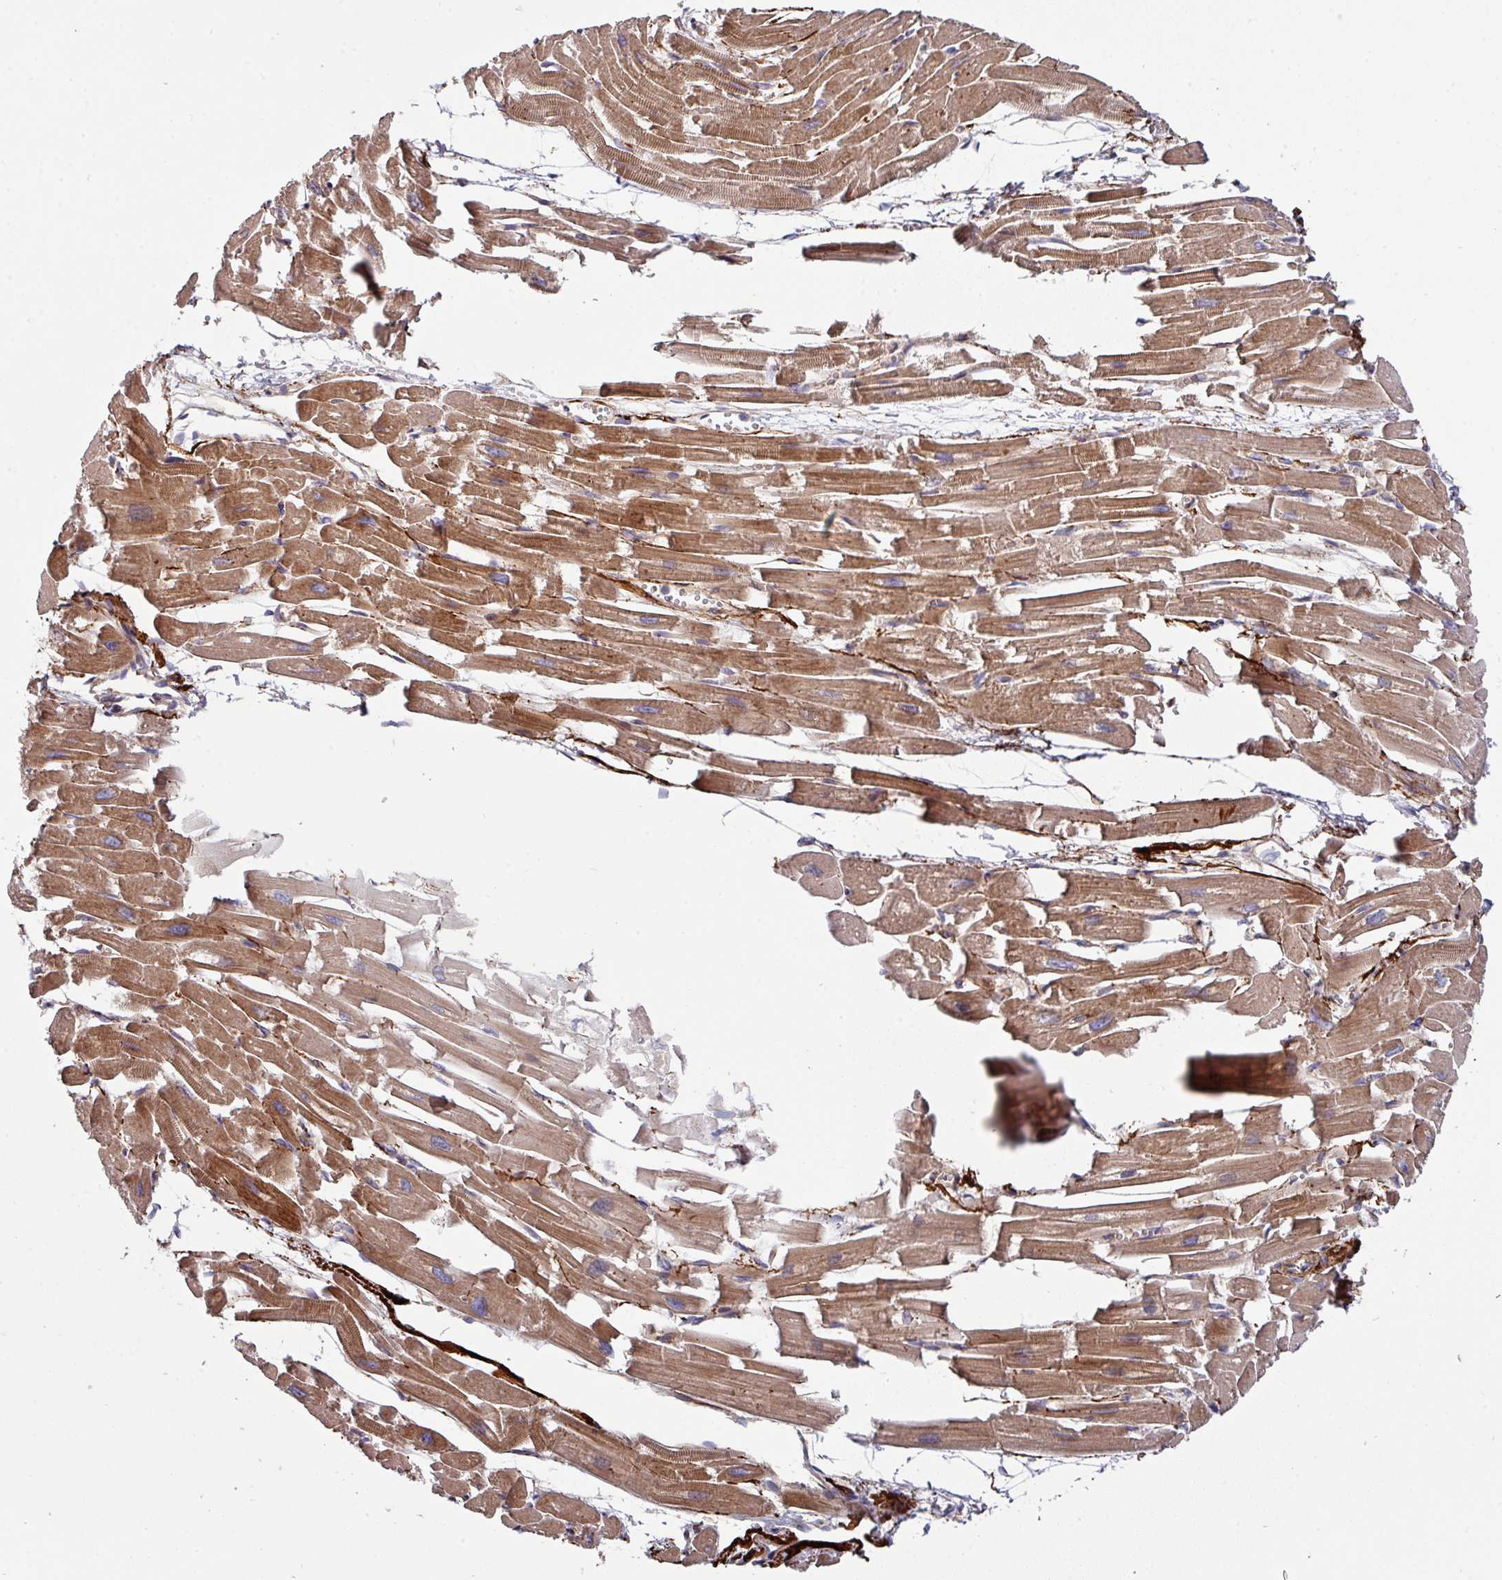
{"staining": {"intensity": "moderate", "quantity": ">75%", "location": "cytoplasmic/membranous"}, "tissue": "heart muscle", "cell_type": "Cardiomyocytes", "image_type": "normal", "snomed": [{"axis": "morphology", "description": "Normal tissue, NOS"}, {"axis": "topography", "description": "Heart"}], "caption": "The histopathology image shows immunohistochemical staining of benign heart muscle. There is moderate cytoplasmic/membranous staining is identified in approximately >75% of cardiomyocytes.", "gene": "DCAF12L1", "patient": {"sex": "male", "age": 54}}